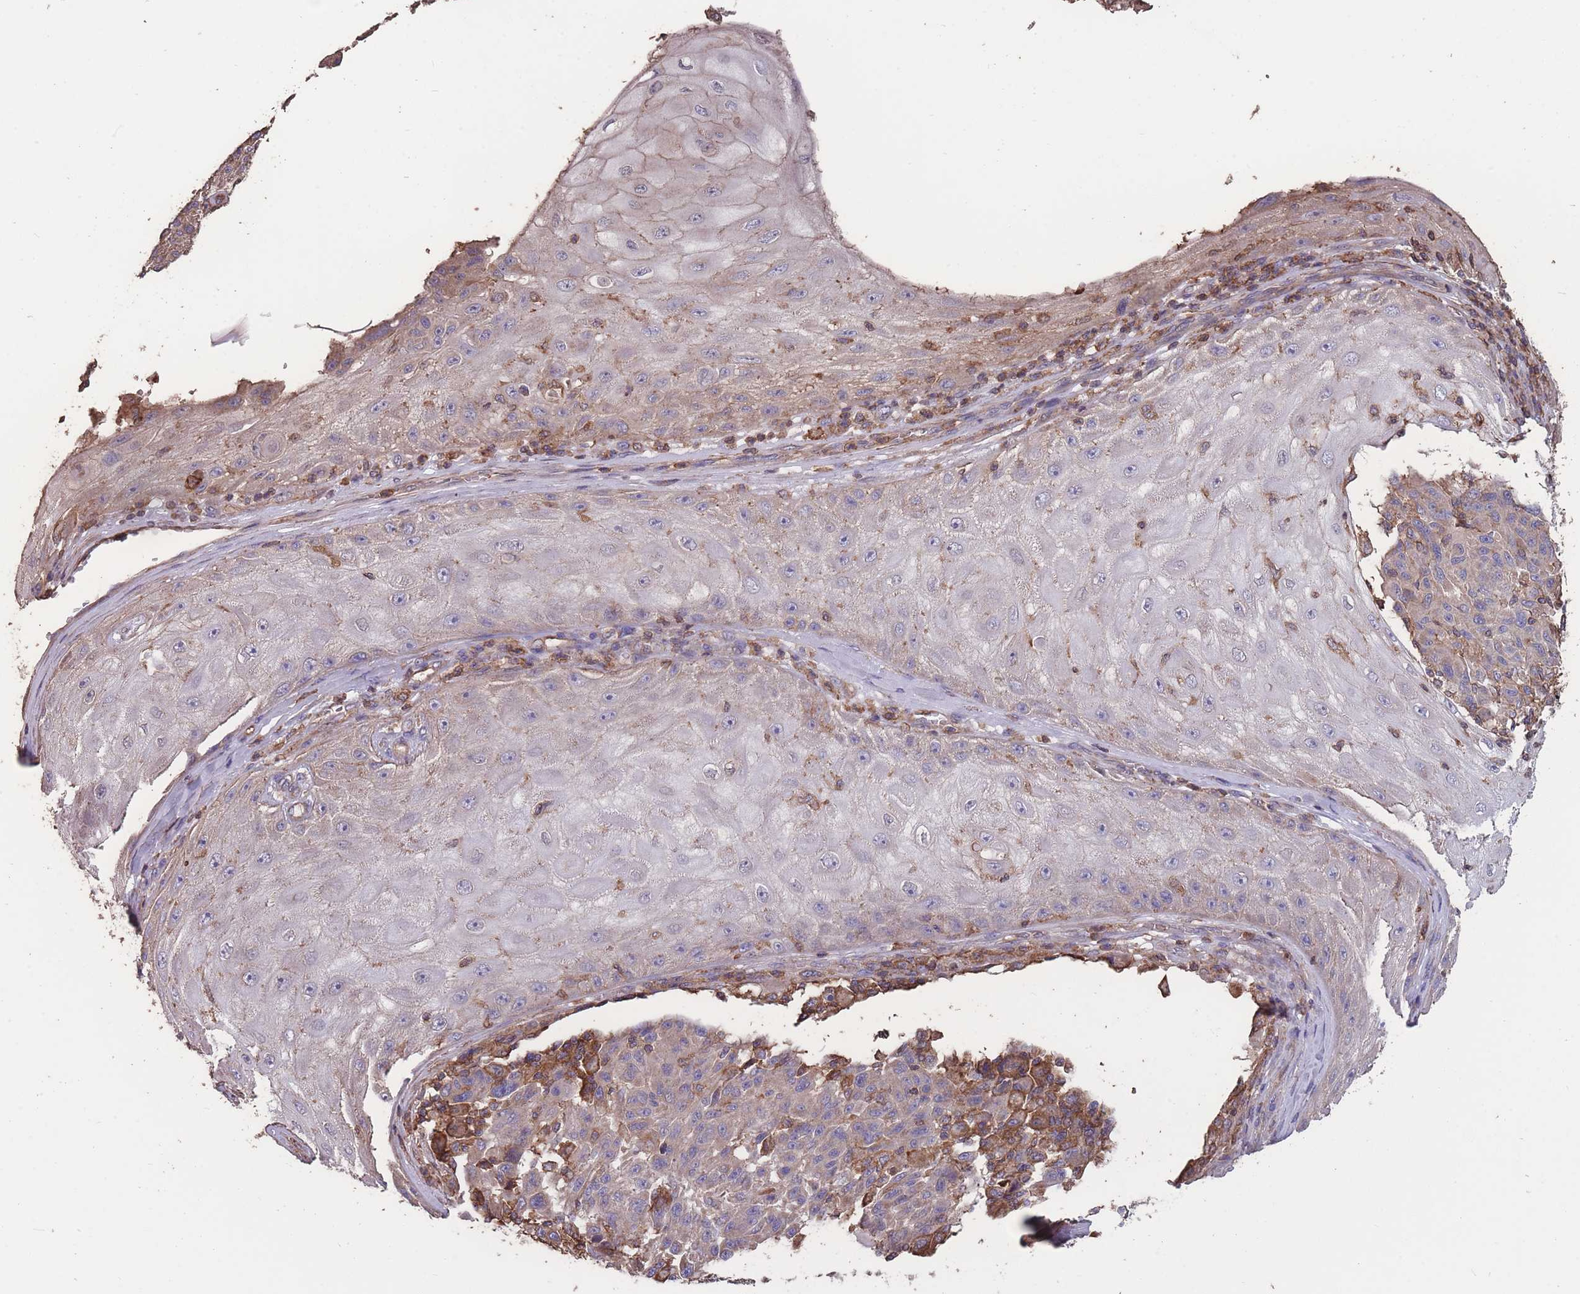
{"staining": {"intensity": "negative", "quantity": "none", "location": "none"}, "tissue": "melanoma", "cell_type": "Tumor cells", "image_type": "cancer", "snomed": [{"axis": "morphology", "description": "Malignant melanoma, NOS"}, {"axis": "topography", "description": "Skin"}], "caption": "High magnification brightfield microscopy of melanoma stained with DAB (brown) and counterstained with hematoxylin (blue): tumor cells show no significant positivity.", "gene": "NUDT21", "patient": {"sex": "male", "age": 53}}